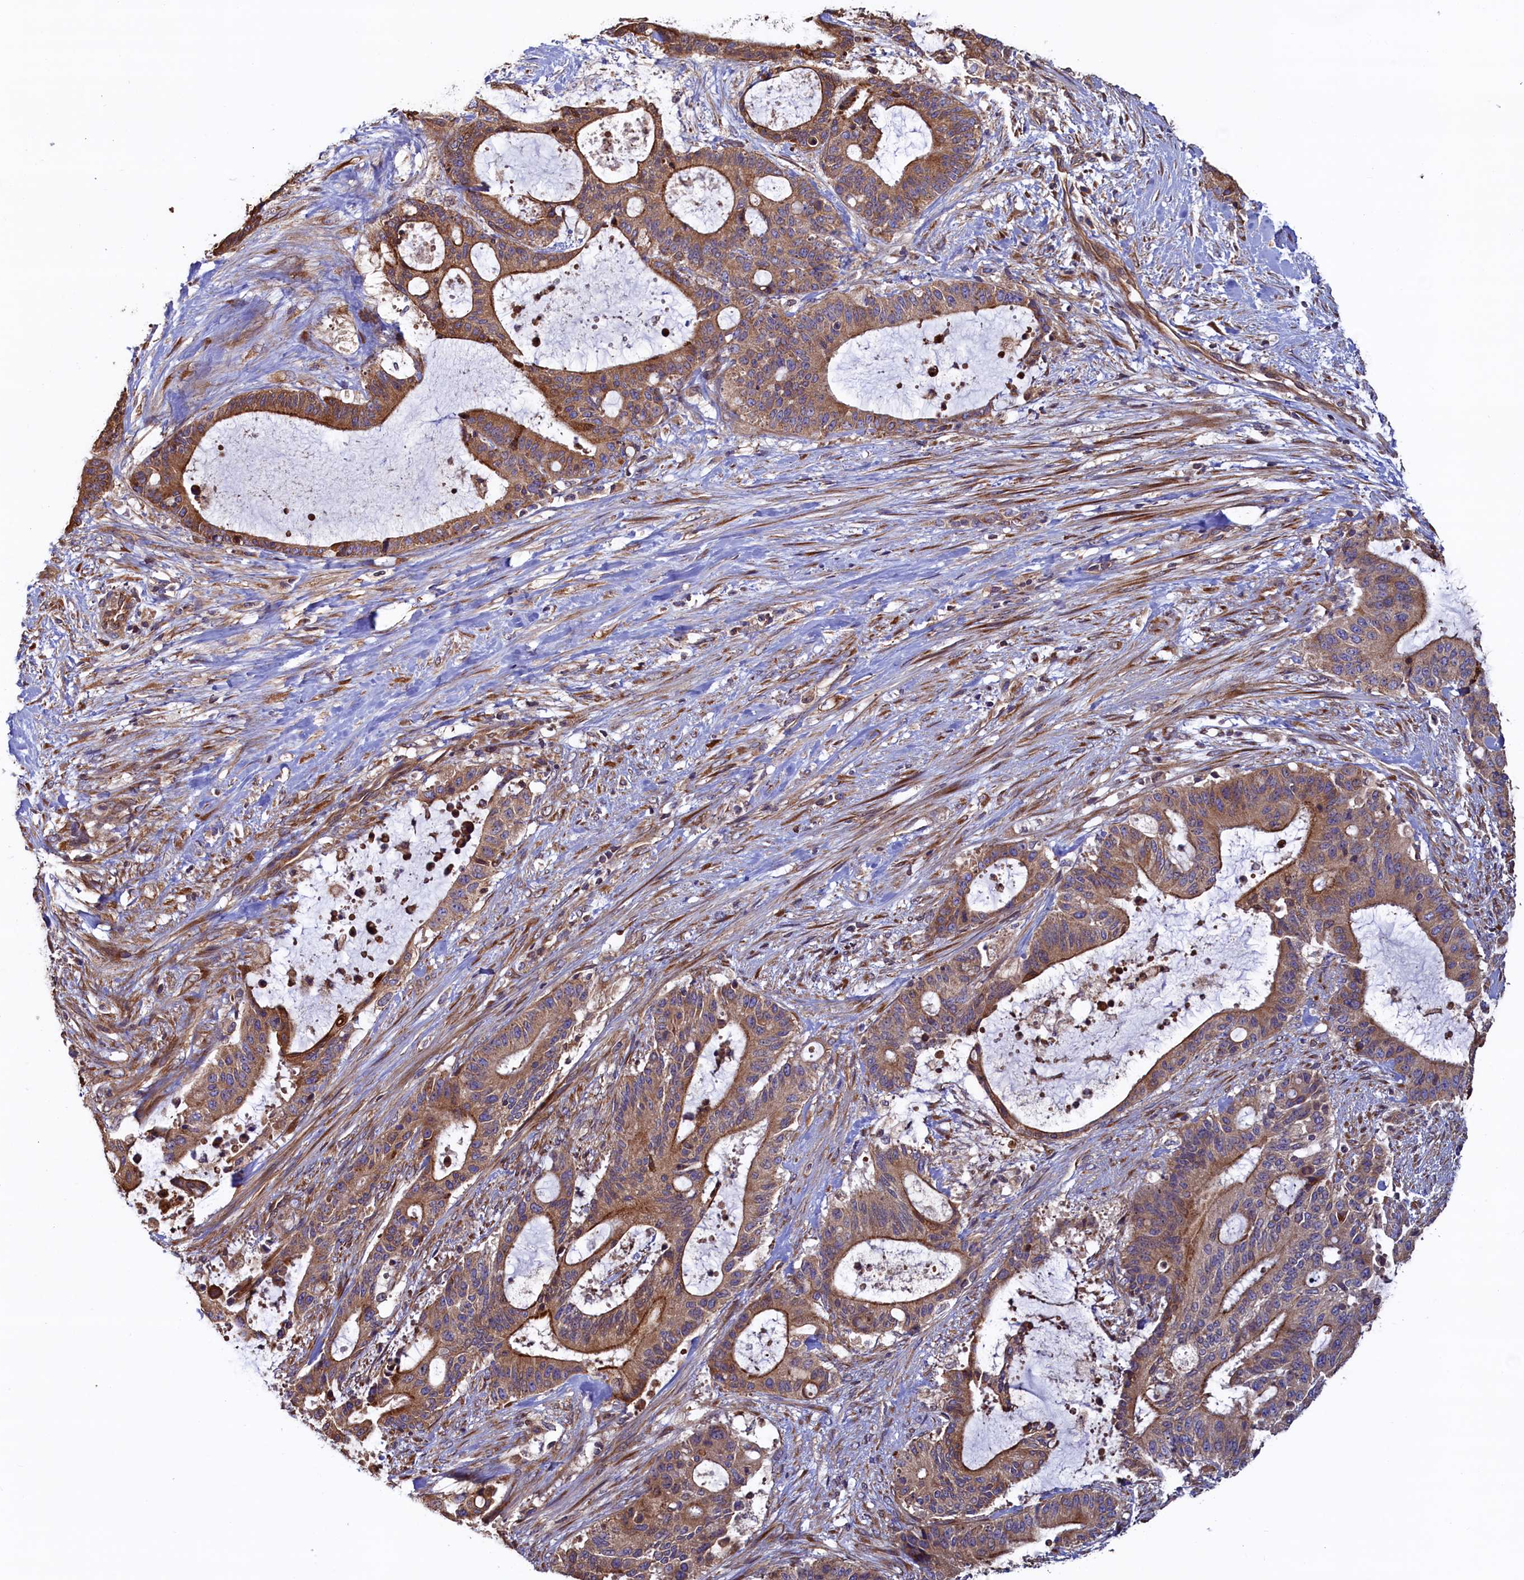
{"staining": {"intensity": "moderate", "quantity": ">75%", "location": "cytoplasmic/membranous"}, "tissue": "liver cancer", "cell_type": "Tumor cells", "image_type": "cancer", "snomed": [{"axis": "morphology", "description": "Normal tissue, NOS"}, {"axis": "morphology", "description": "Cholangiocarcinoma"}, {"axis": "topography", "description": "Liver"}, {"axis": "topography", "description": "Peripheral nerve tissue"}], "caption": "The image exhibits immunohistochemical staining of liver cholangiocarcinoma. There is moderate cytoplasmic/membranous staining is appreciated in about >75% of tumor cells.", "gene": "ATXN2L", "patient": {"sex": "female", "age": 73}}